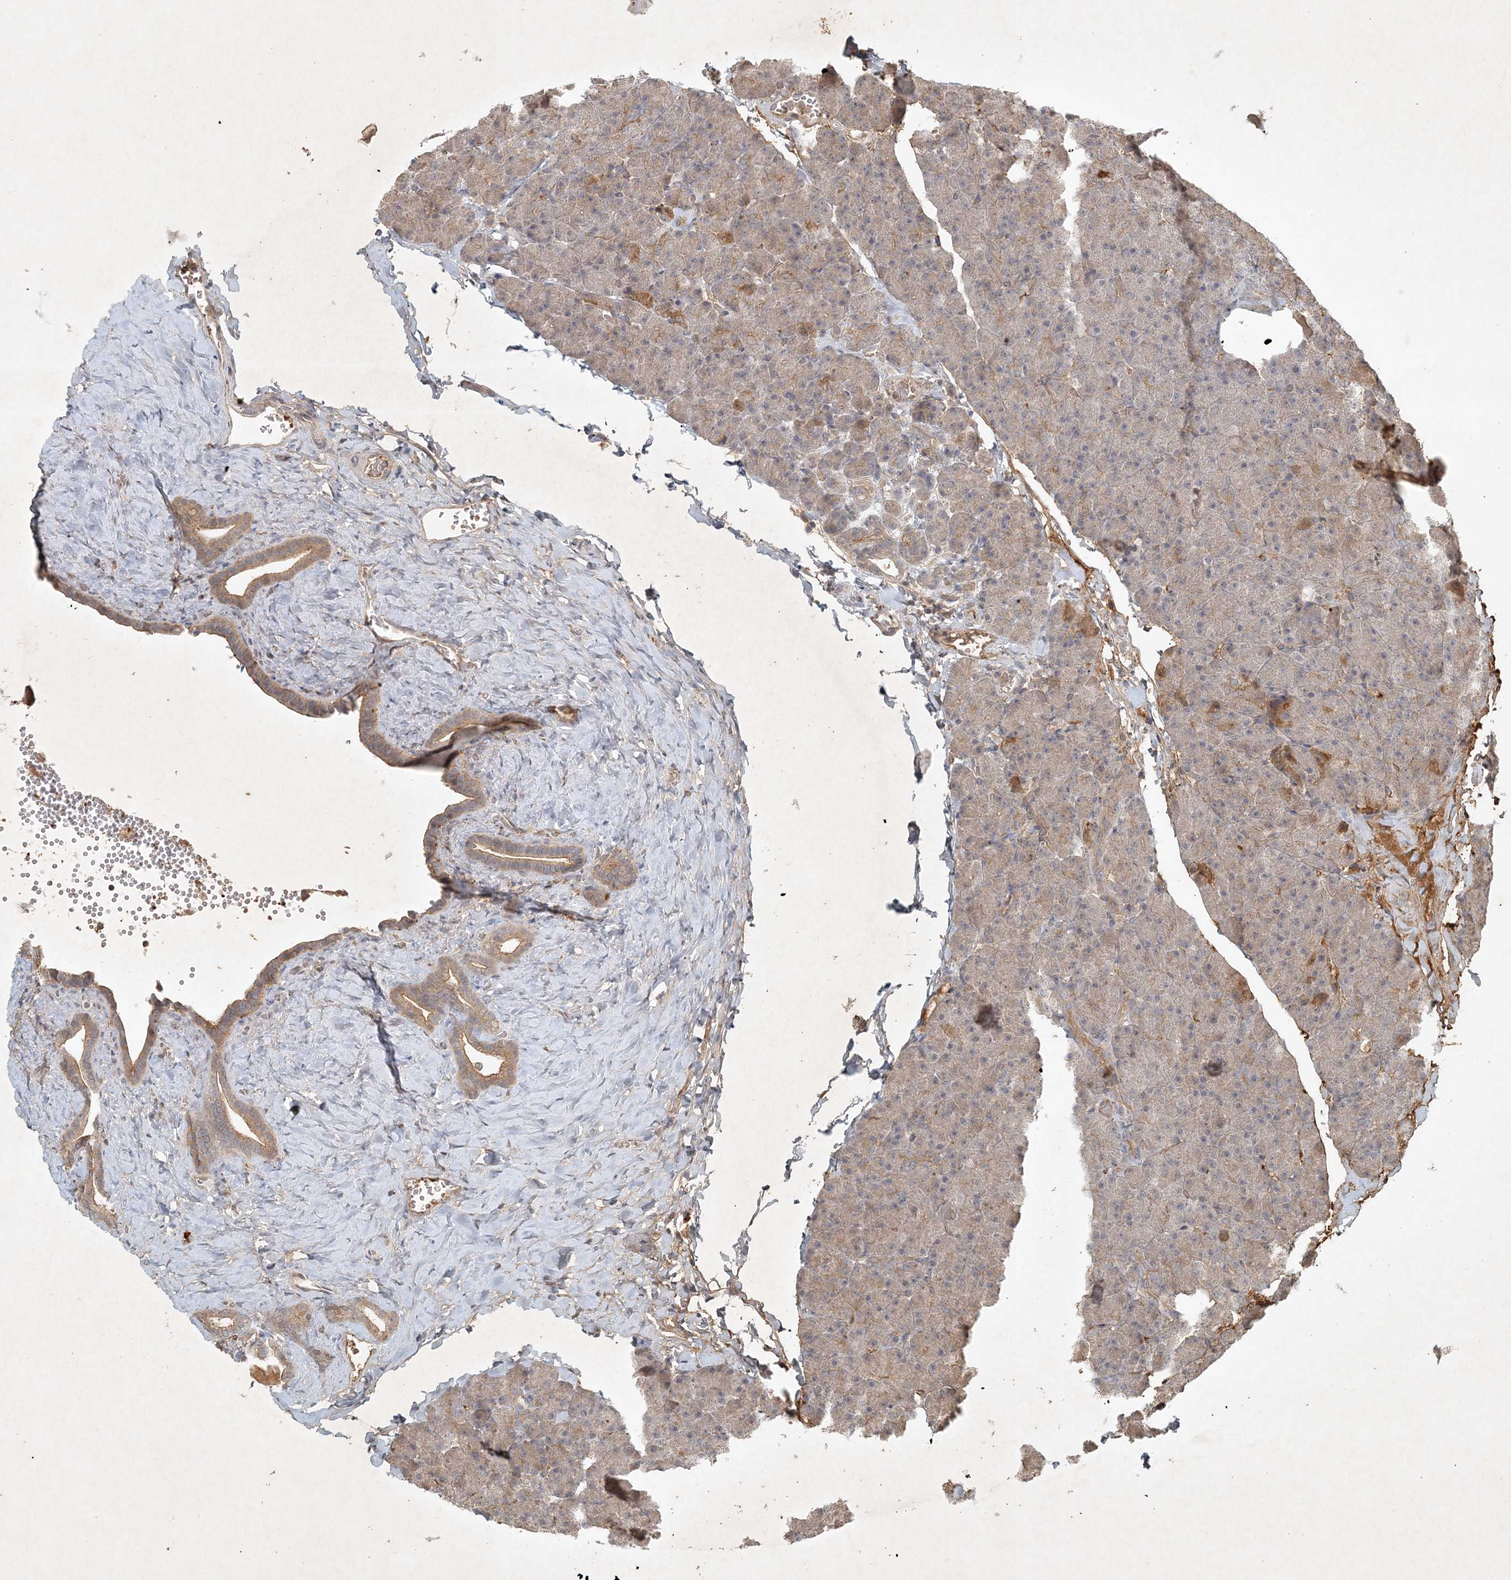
{"staining": {"intensity": "moderate", "quantity": "<25%", "location": "cytoplasmic/membranous"}, "tissue": "pancreas", "cell_type": "Exocrine glandular cells", "image_type": "normal", "snomed": [{"axis": "morphology", "description": "Normal tissue, NOS"}, {"axis": "morphology", "description": "Carcinoid, malignant, NOS"}, {"axis": "topography", "description": "Pancreas"}], "caption": "High-power microscopy captured an immunohistochemistry (IHC) micrograph of unremarkable pancreas, revealing moderate cytoplasmic/membranous expression in approximately <25% of exocrine glandular cells. (DAB IHC with brightfield microscopy, high magnification).", "gene": "TNFAIP6", "patient": {"sex": "female", "age": 35}}